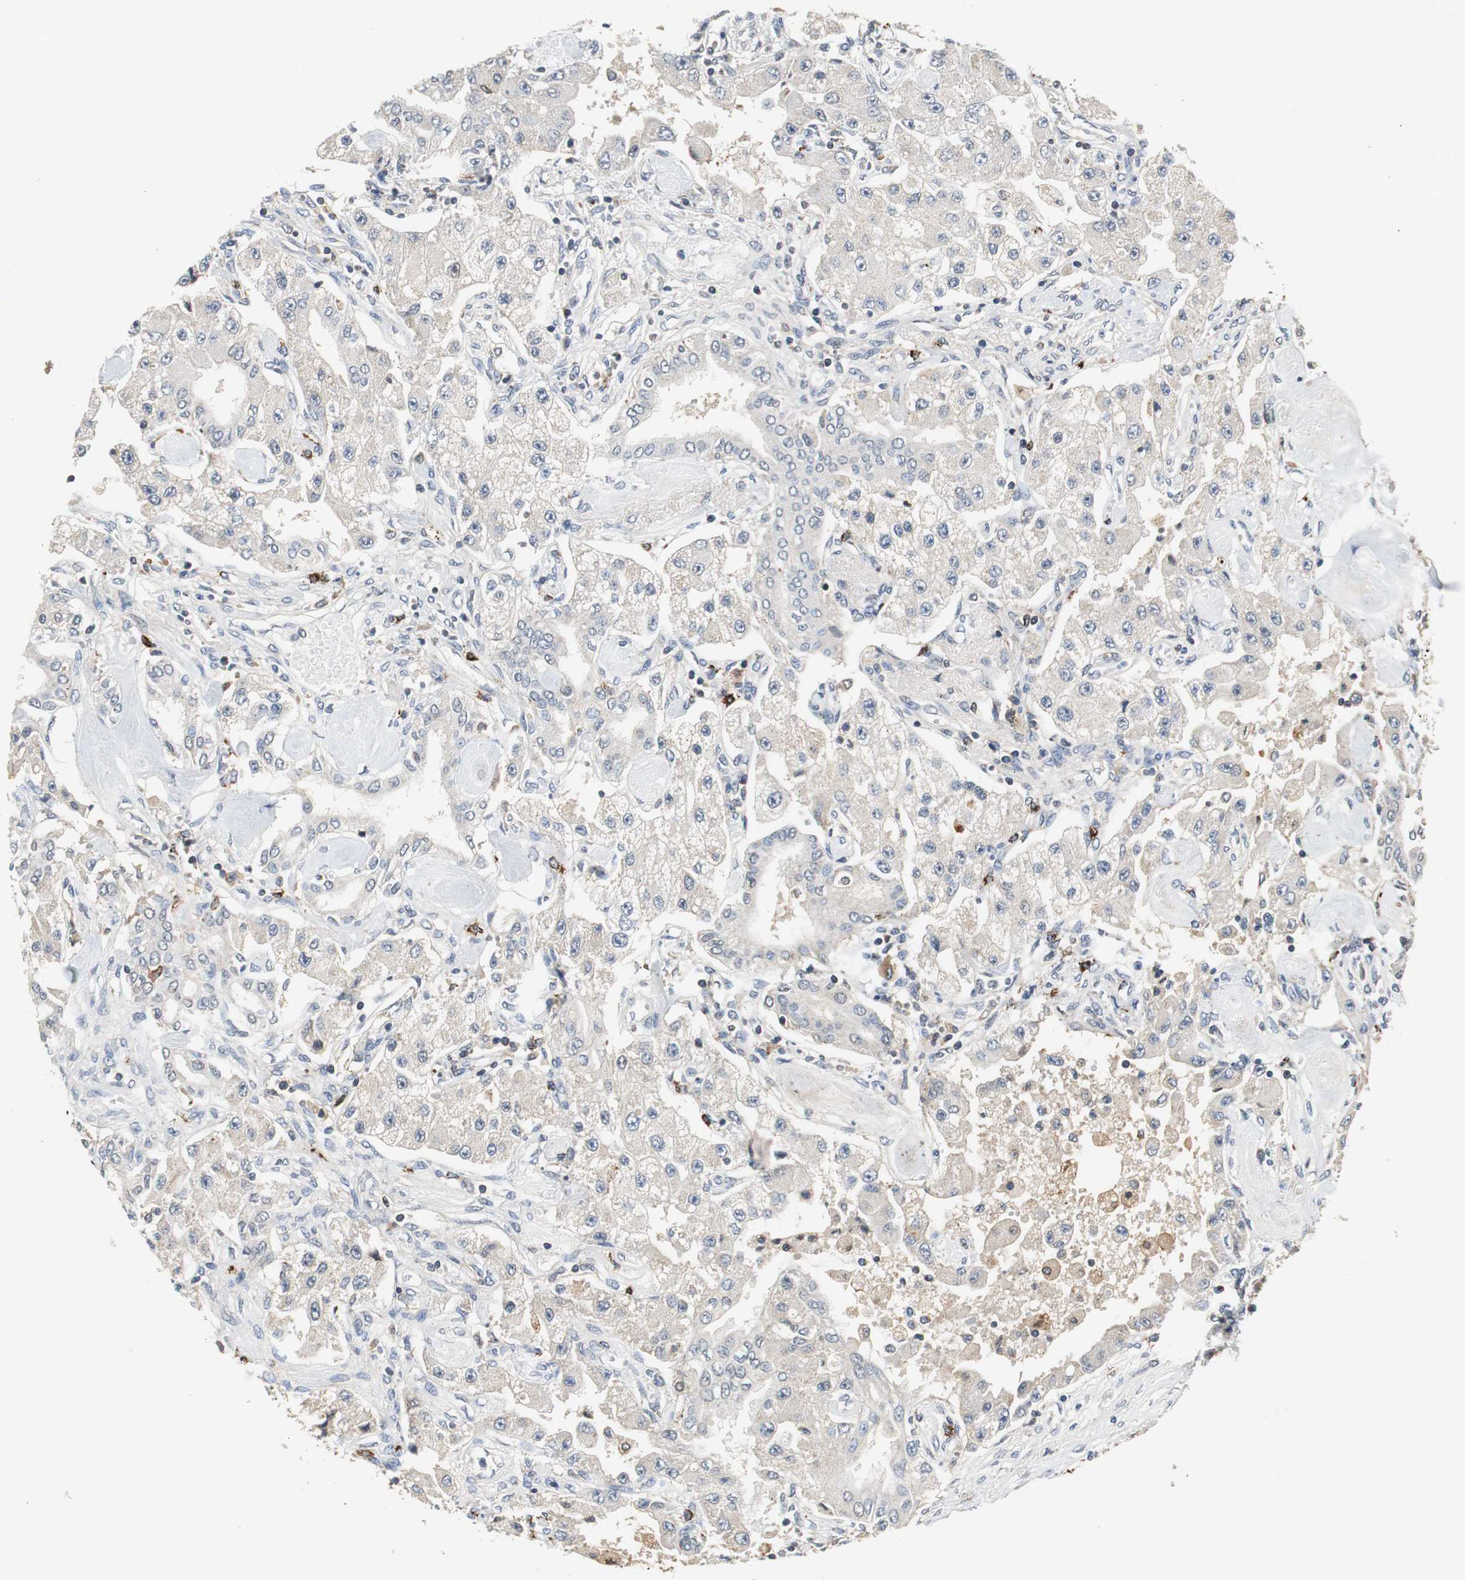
{"staining": {"intensity": "negative", "quantity": "none", "location": "none"}, "tissue": "carcinoid", "cell_type": "Tumor cells", "image_type": "cancer", "snomed": [{"axis": "morphology", "description": "Carcinoid, malignant, NOS"}, {"axis": "topography", "description": "Pancreas"}], "caption": "Protein analysis of carcinoid demonstrates no significant staining in tumor cells.", "gene": "SLC19A2", "patient": {"sex": "male", "age": 41}}